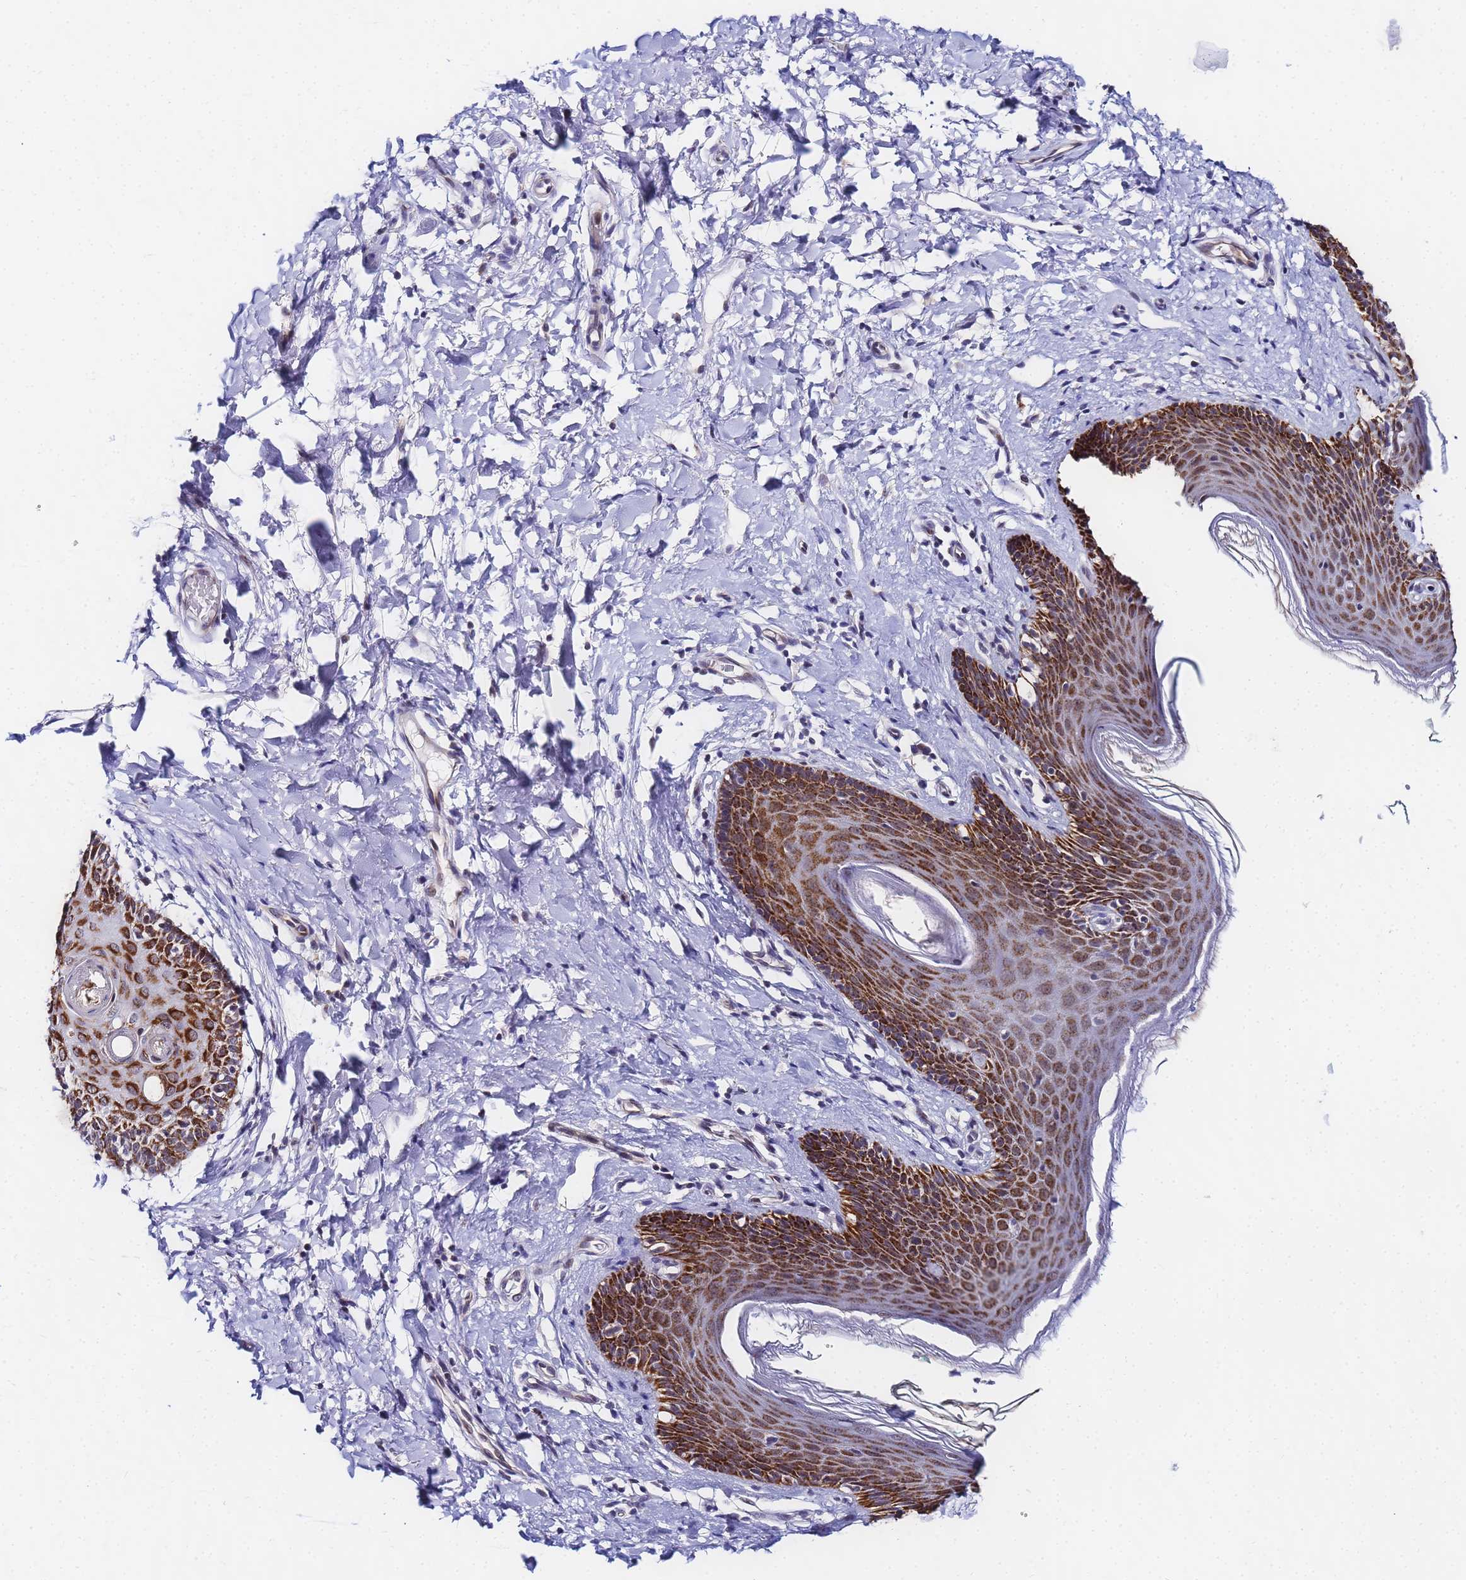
{"staining": {"intensity": "strong", "quantity": ">75%", "location": "cytoplasmic/membranous"}, "tissue": "skin", "cell_type": "Epidermal cells", "image_type": "normal", "snomed": [{"axis": "morphology", "description": "Normal tissue, NOS"}, {"axis": "topography", "description": "Vulva"}], "caption": "Brown immunohistochemical staining in unremarkable human skin demonstrates strong cytoplasmic/membranous positivity in approximately >75% of epidermal cells. (DAB (3,3'-diaminobenzidine) IHC with brightfield microscopy, high magnification).", "gene": "CKMT1A", "patient": {"sex": "female", "age": 66}}